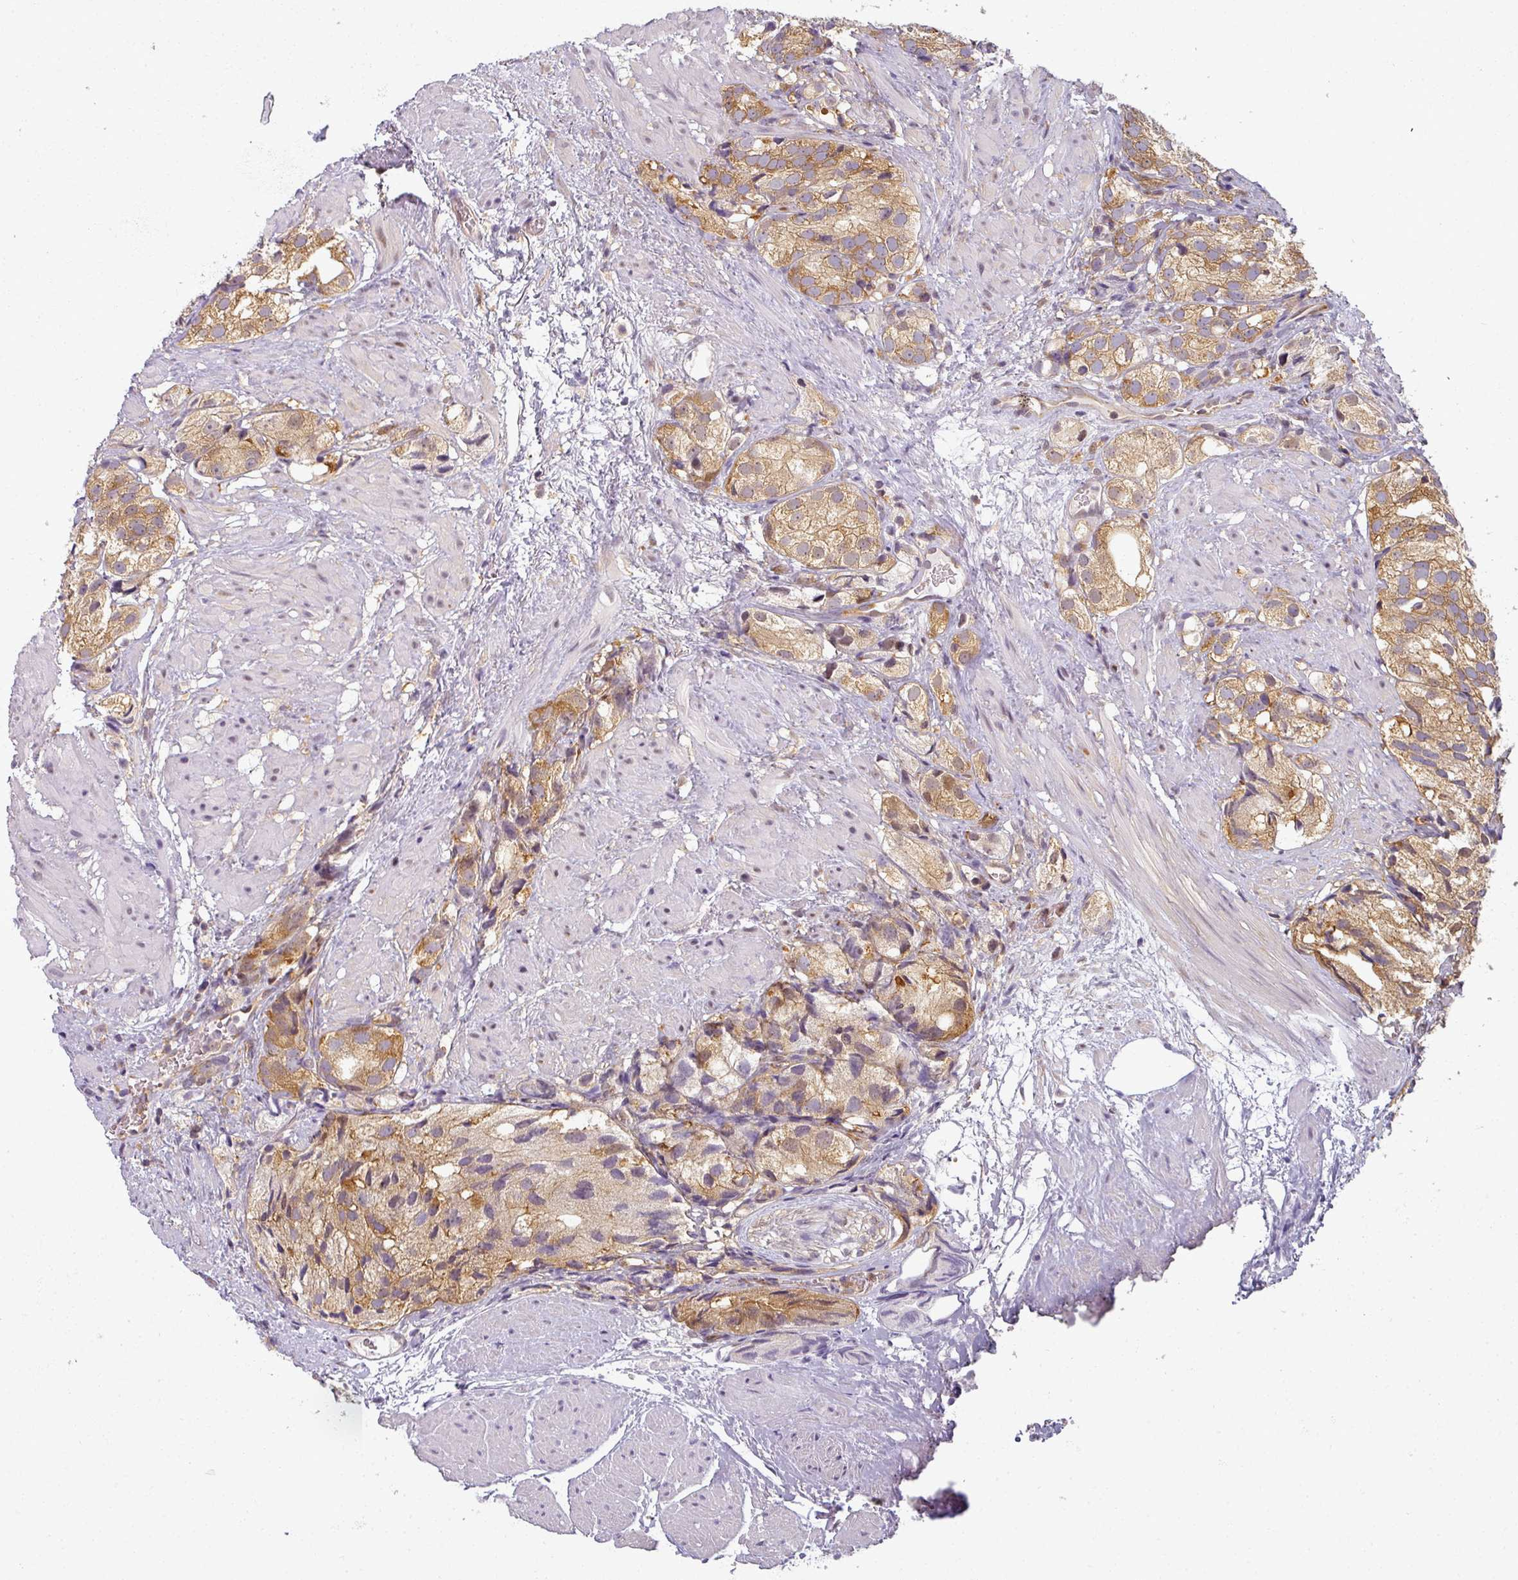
{"staining": {"intensity": "moderate", "quantity": ">75%", "location": "cytoplasmic/membranous"}, "tissue": "prostate cancer", "cell_type": "Tumor cells", "image_type": "cancer", "snomed": [{"axis": "morphology", "description": "Adenocarcinoma, High grade"}, {"axis": "topography", "description": "Prostate"}], "caption": "Immunohistochemistry photomicrograph of prostate cancer stained for a protein (brown), which displays medium levels of moderate cytoplasmic/membranous positivity in approximately >75% of tumor cells.", "gene": "AGPAT4", "patient": {"sex": "male", "age": 82}}